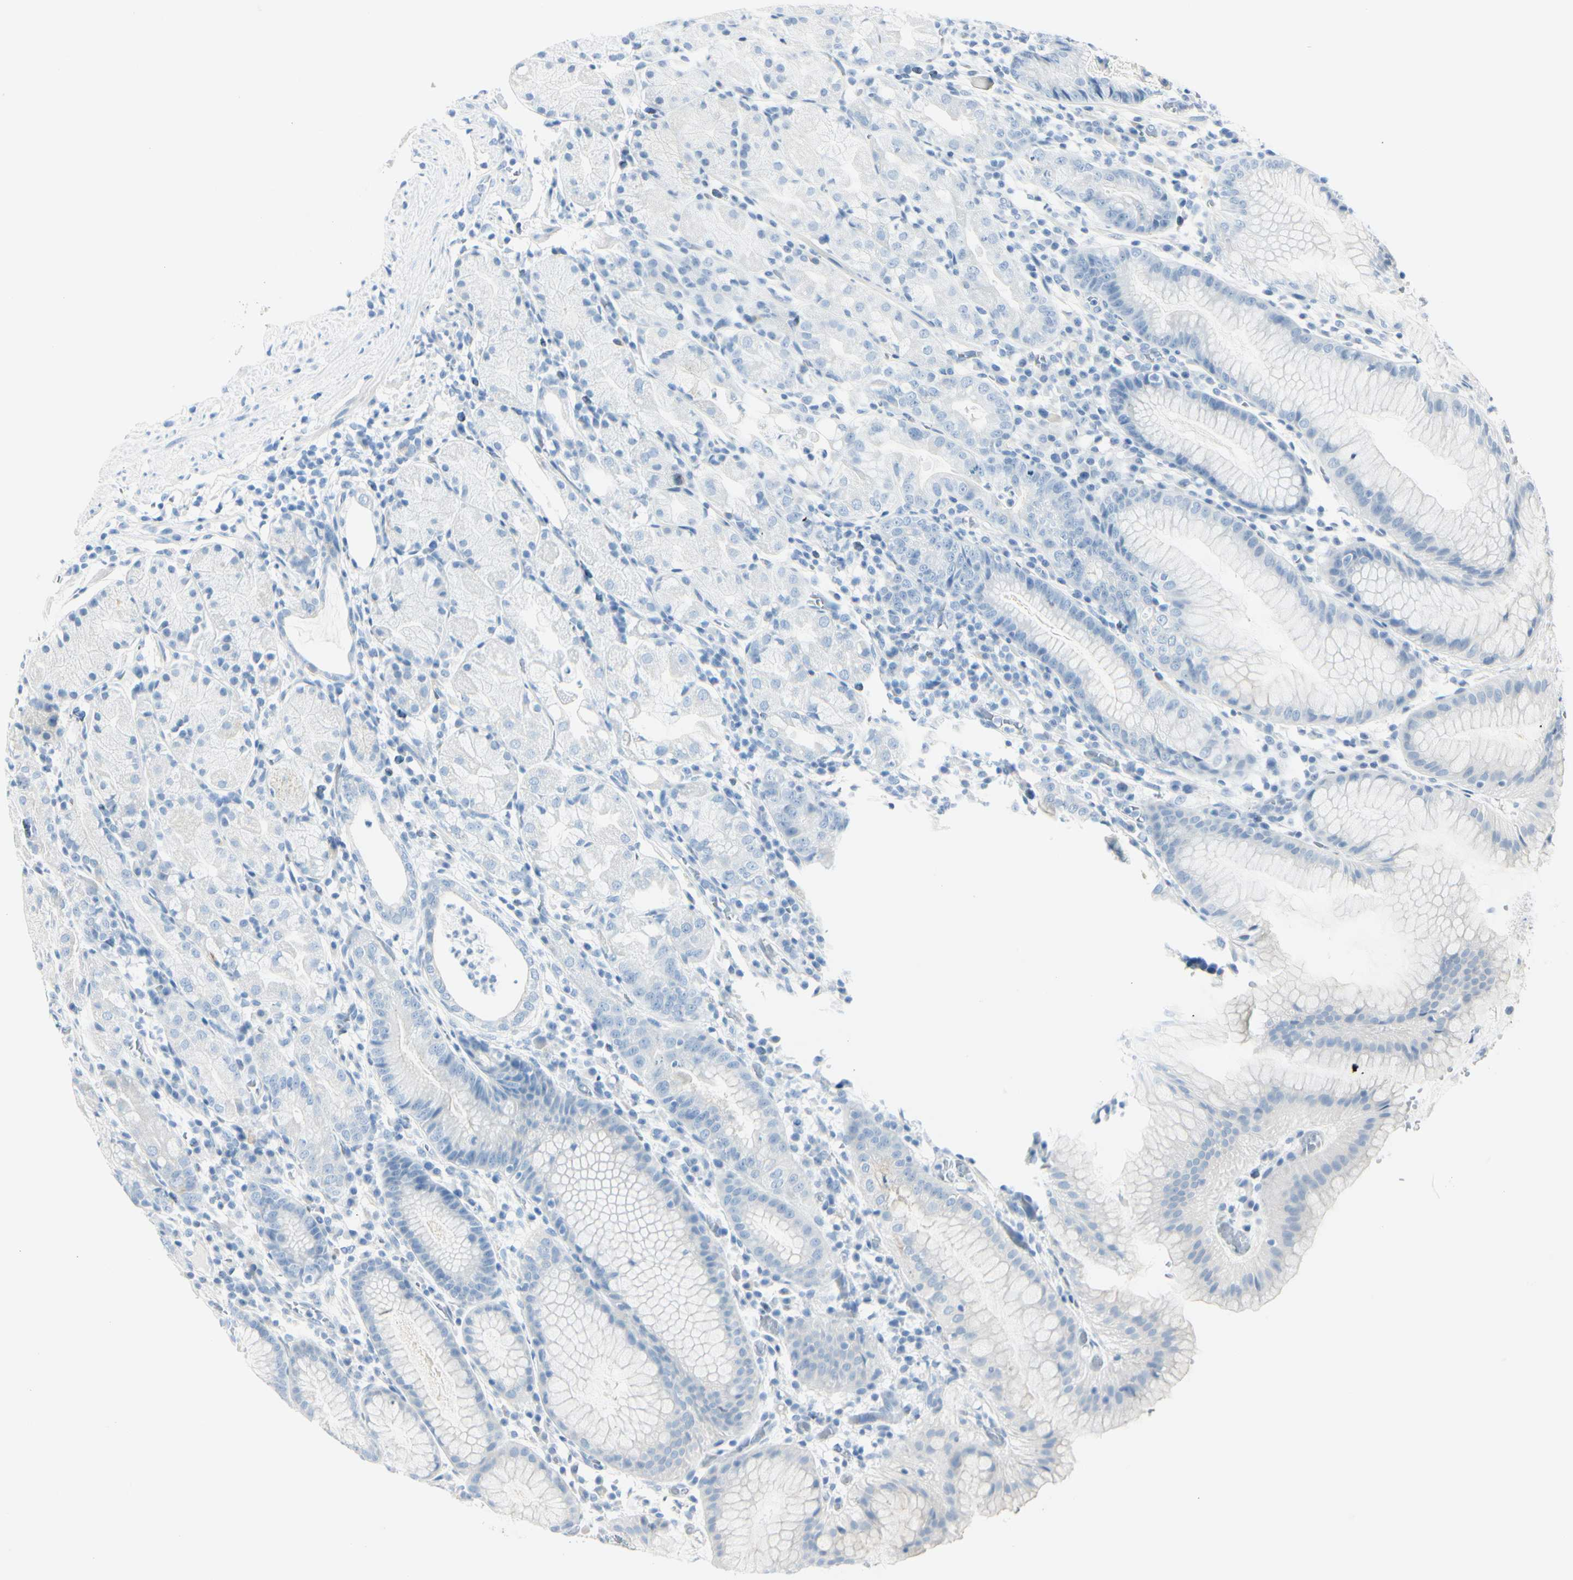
{"staining": {"intensity": "negative", "quantity": "none", "location": "none"}, "tissue": "stomach", "cell_type": "Glandular cells", "image_type": "normal", "snomed": [{"axis": "morphology", "description": "Normal tissue, NOS"}, {"axis": "topography", "description": "Stomach"}, {"axis": "topography", "description": "Stomach, lower"}], "caption": "This is a image of immunohistochemistry (IHC) staining of benign stomach, which shows no staining in glandular cells. (DAB immunohistochemistry (IHC) with hematoxylin counter stain).", "gene": "CDHR5", "patient": {"sex": "female", "age": 75}}